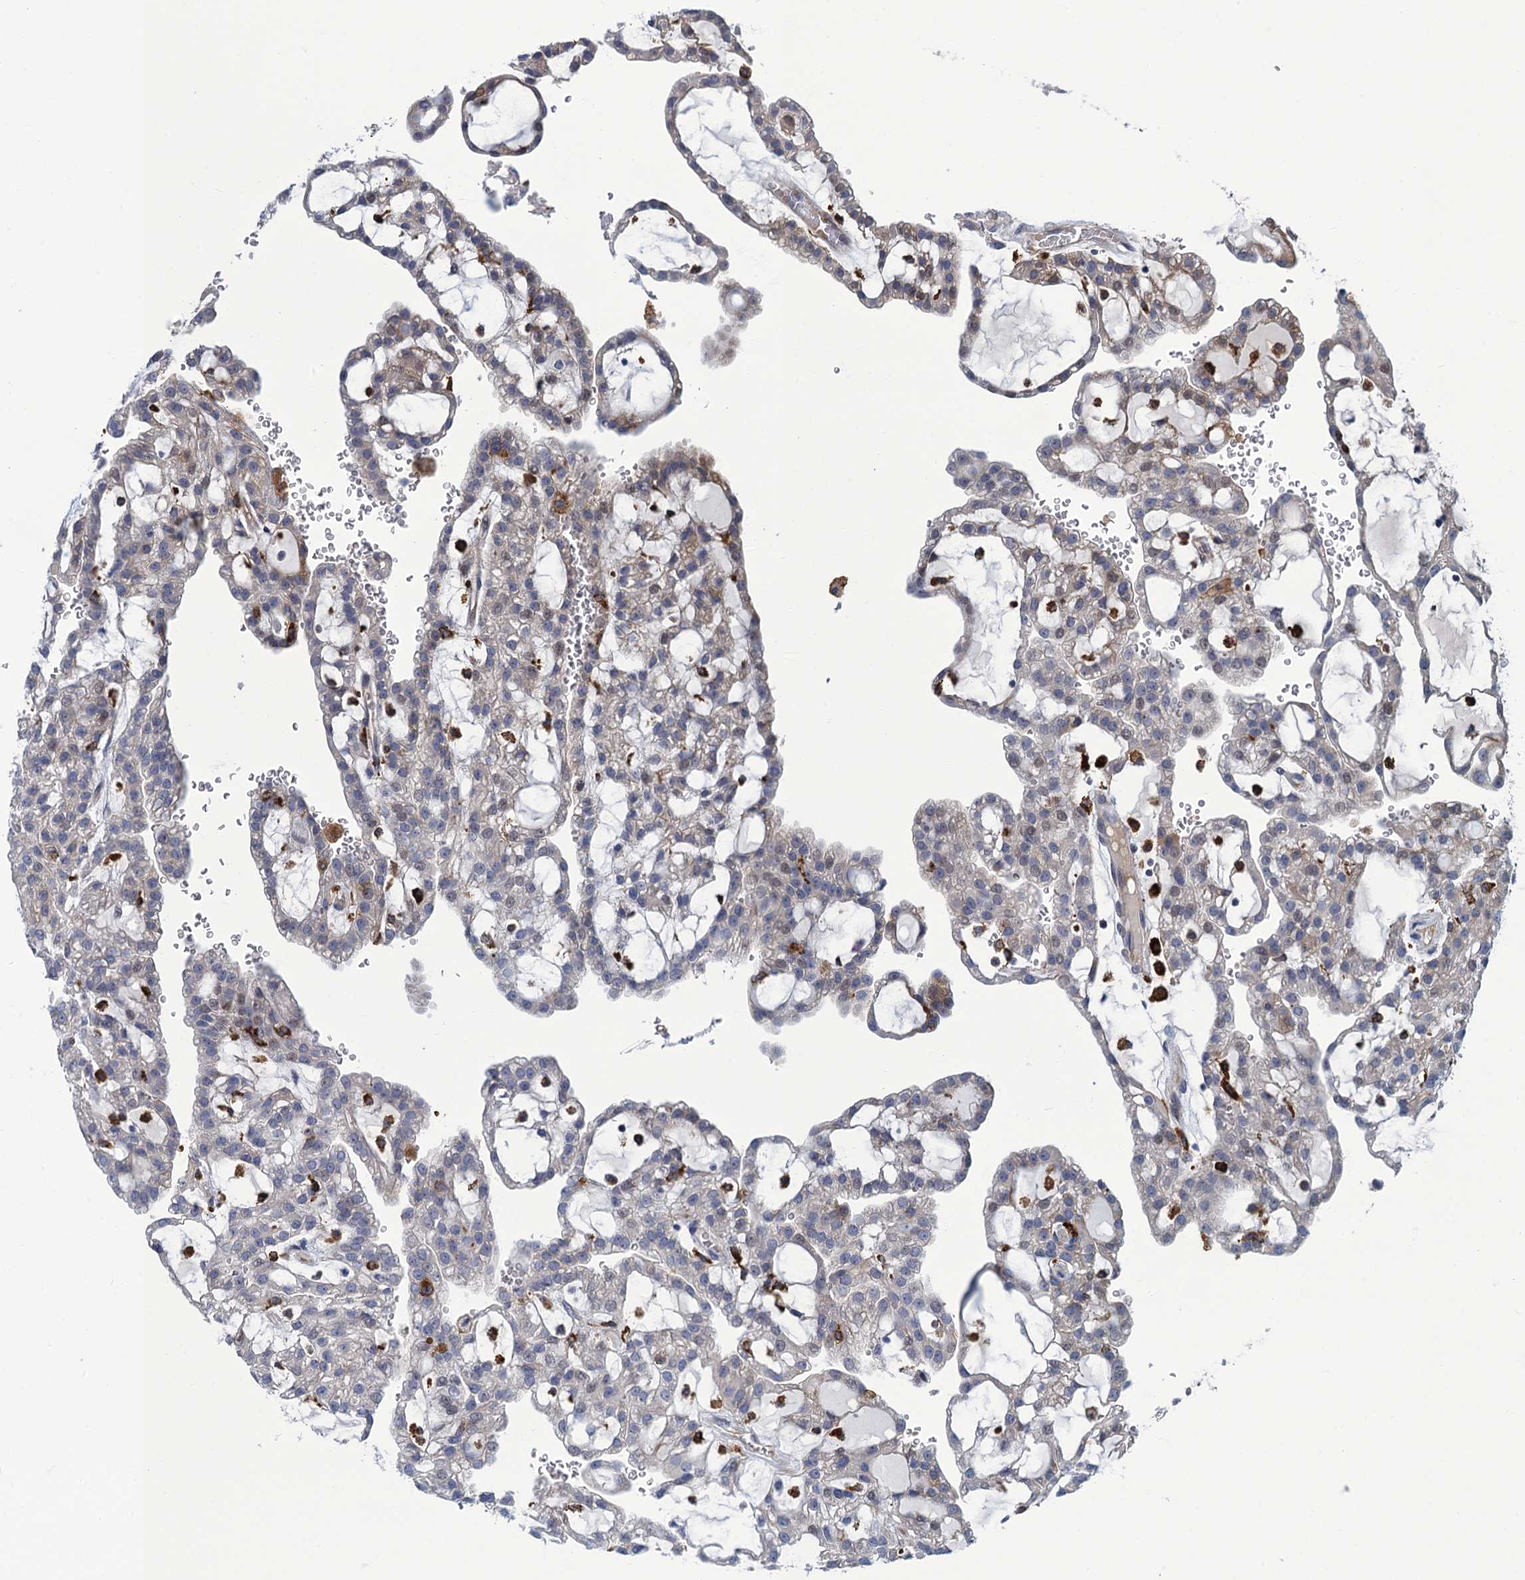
{"staining": {"intensity": "negative", "quantity": "none", "location": "none"}, "tissue": "renal cancer", "cell_type": "Tumor cells", "image_type": "cancer", "snomed": [{"axis": "morphology", "description": "Adenocarcinoma, NOS"}, {"axis": "topography", "description": "Kidney"}], "caption": "Renal cancer was stained to show a protein in brown. There is no significant positivity in tumor cells.", "gene": "DNHD1", "patient": {"sex": "male", "age": 63}}